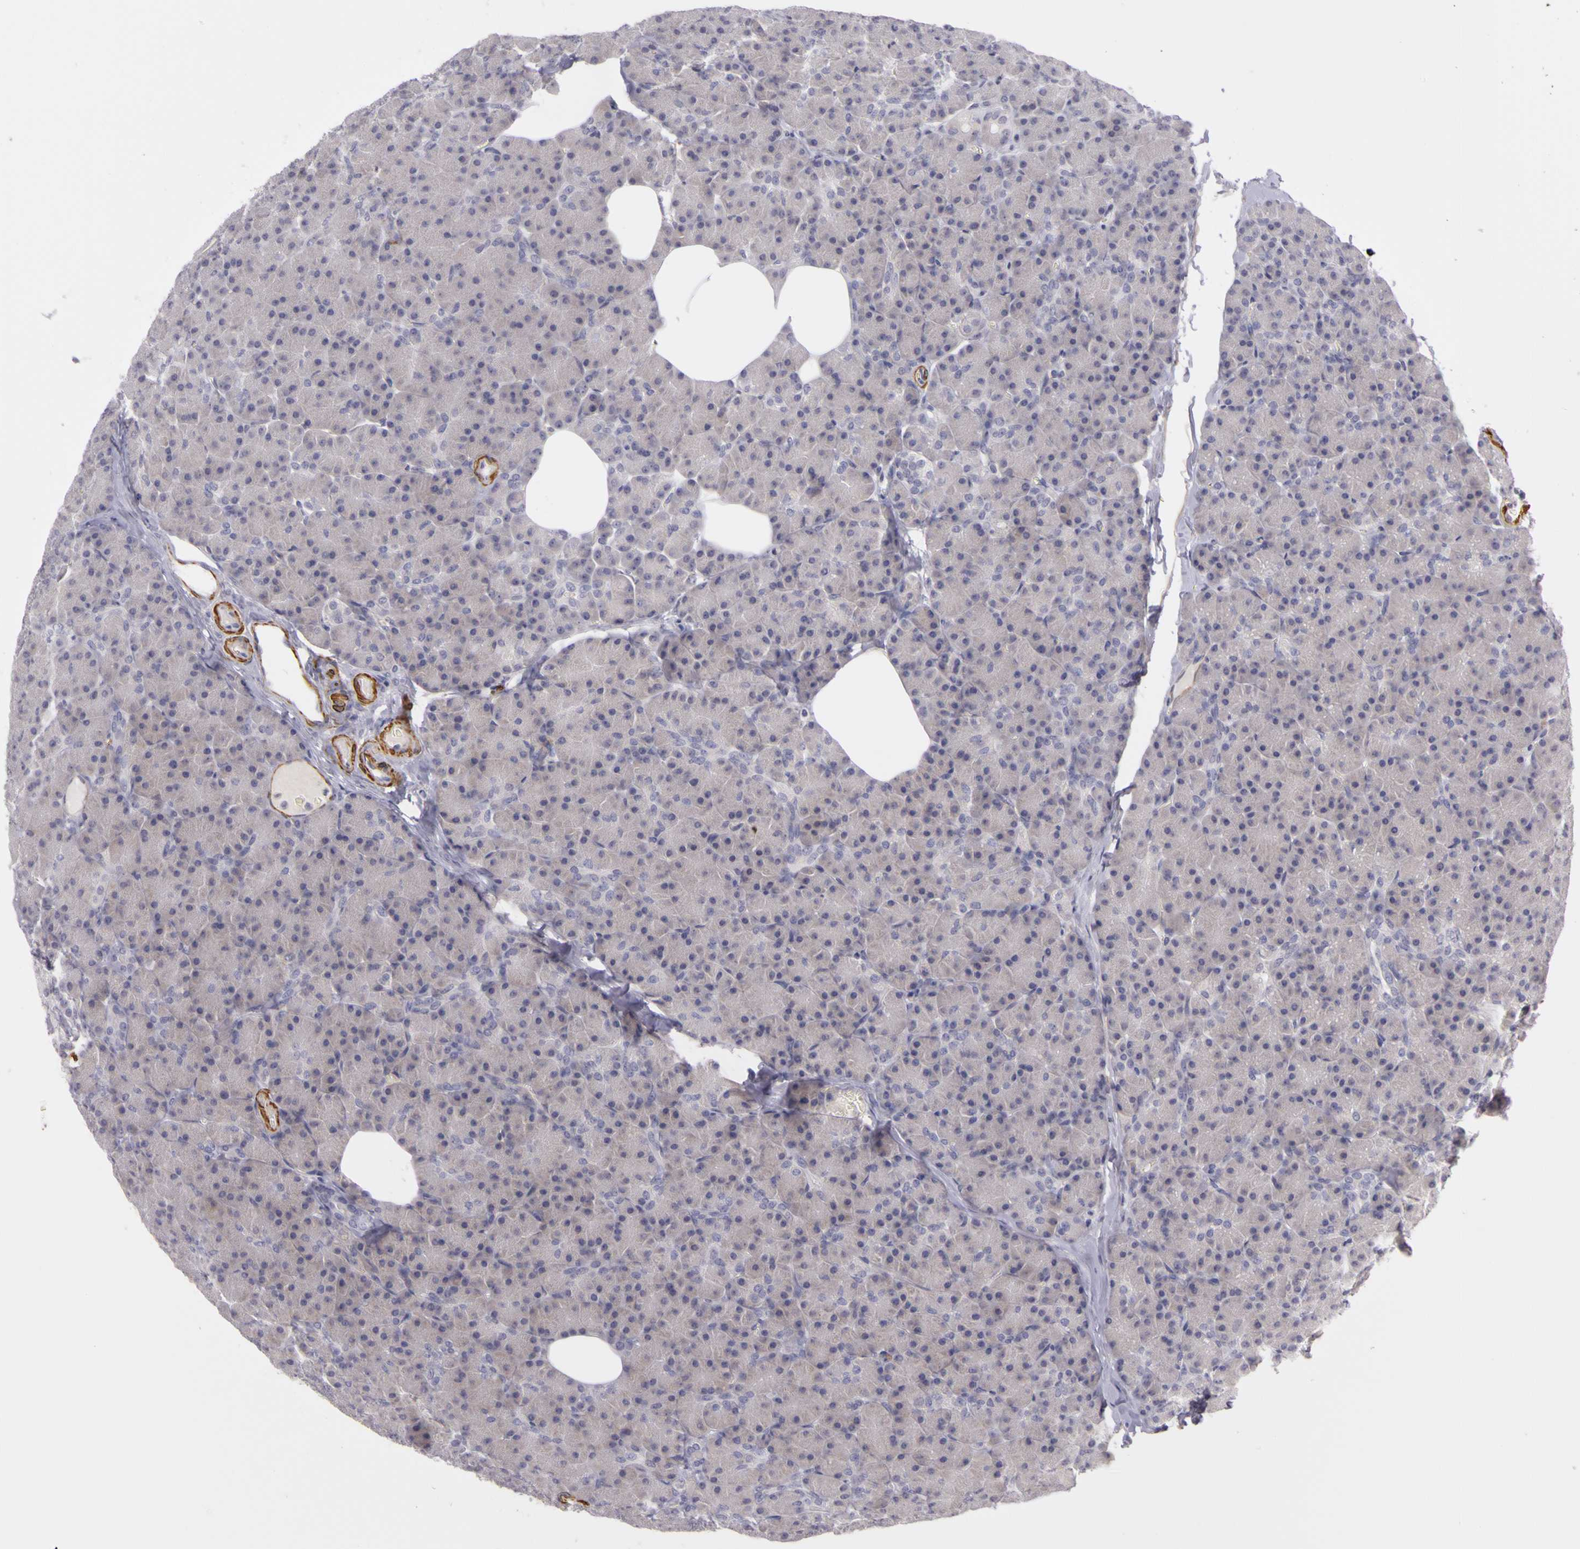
{"staining": {"intensity": "weak", "quantity": ">75%", "location": "cytoplasmic/membranous"}, "tissue": "pancreas", "cell_type": "Exocrine glandular cells", "image_type": "normal", "snomed": [{"axis": "morphology", "description": "Normal tissue, NOS"}, {"axis": "topography", "description": "Pancreas"}], "caption": "A micrograph showing weak cytoplasmic/membranous expression in about >75% of exocrine glandular cells in normal pancreas, as visualized by brown immunohistochemical staining.", "gene": "CNTN2", "patient": {"sex": "female", "age": 43}}